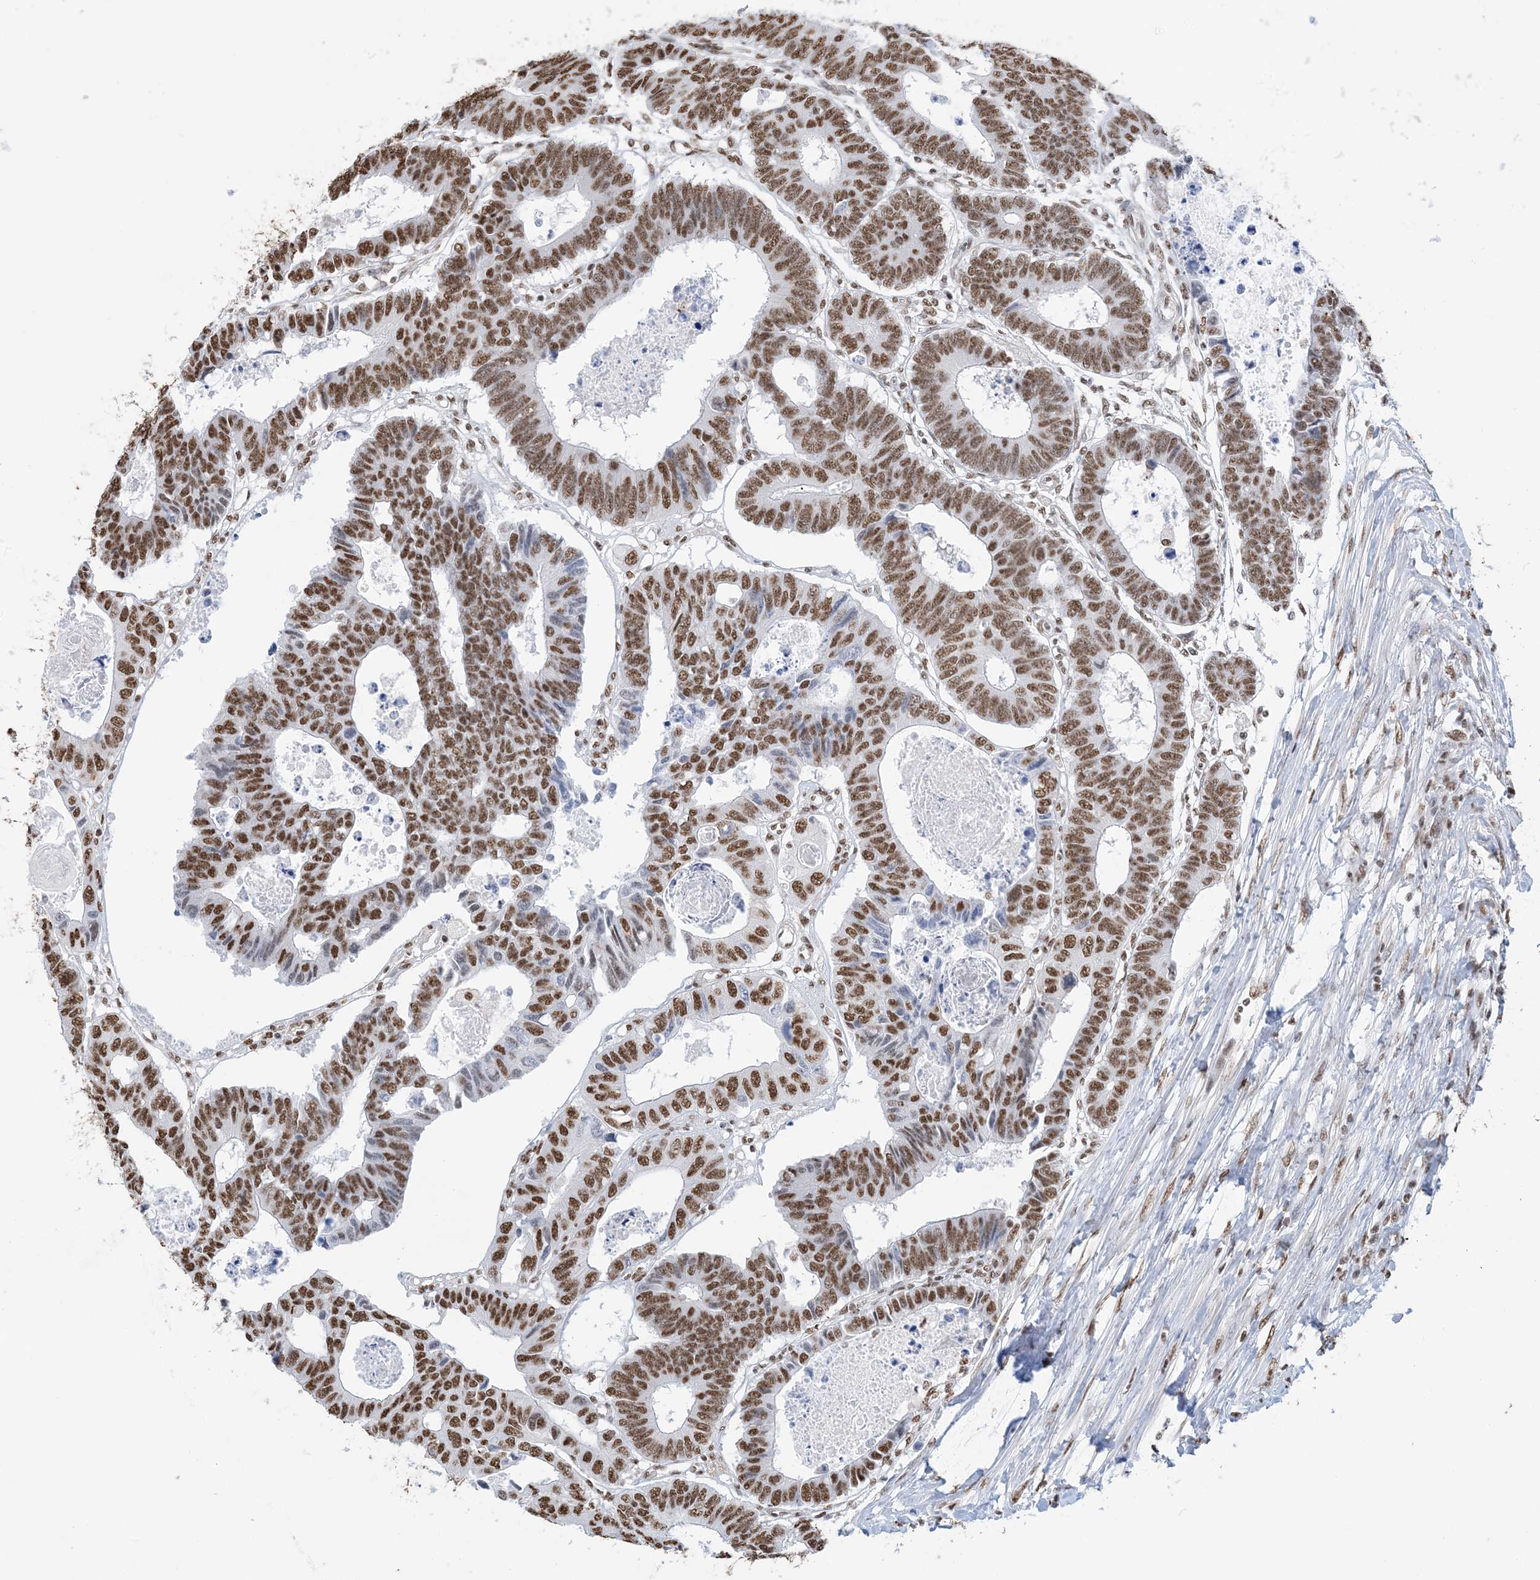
{"staining": {"intensity": "strong", "quantity": ">75%", "location": "nuclear"}, "tissue": "colorectal cancer", "cell_type": "Tumor cells", "image_type": "cancer", "snomed": [{"axis": "morphology", "description": "Adenocarcinoma, NOS"}, {"axis": "topography", "description": "Rectum"}], "caption": "Colorectal cancer (adenocarcinoma) stained with DAB immunohistochemistry reveals high levels of strong nuclear positivity in about >75% of tumor cells.", "gene": "ZNF792", "patient": {"sex": "male", "age": 84}}